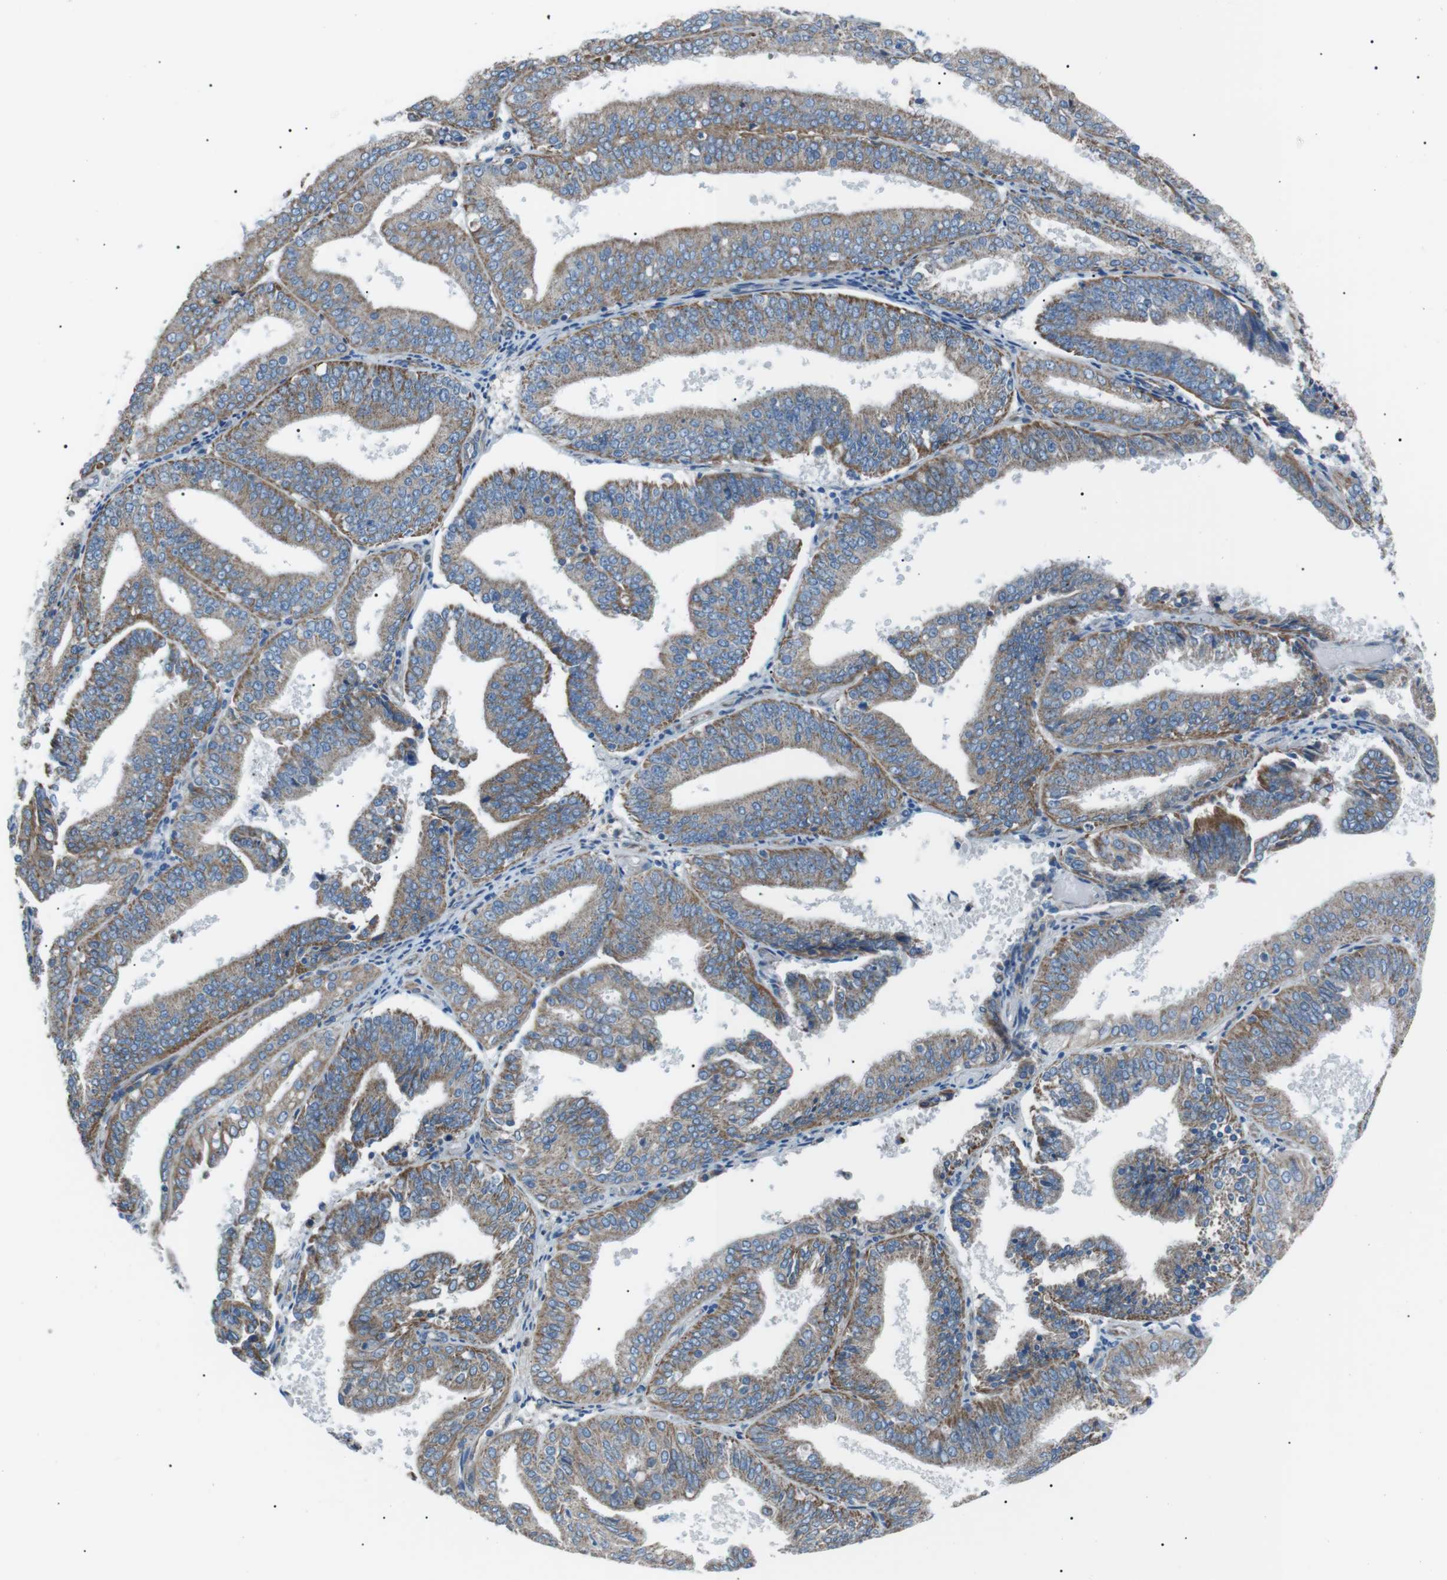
{"staining": {"intensity": "weak", "quantity": ">75%", "location": "cytoplasmic/membranous"}, "tissue": "endometrial cancer", "cell_type": "Tumor cells", "image_type": "cancer", "snomed": [{"axis": "morphology", "description": "Adenocarcinoma, NOS"}, {"axis": "topography", "description": "Endometrium"}], "caption": "Tumor cells display low levels of weak cytoplasmic/membranous positivity in approximately >75% of cells in human endometrial cancer (adenocarcinoma).", "gene": "MTARC2", "patient": {"sex": "female", "age": 63}}